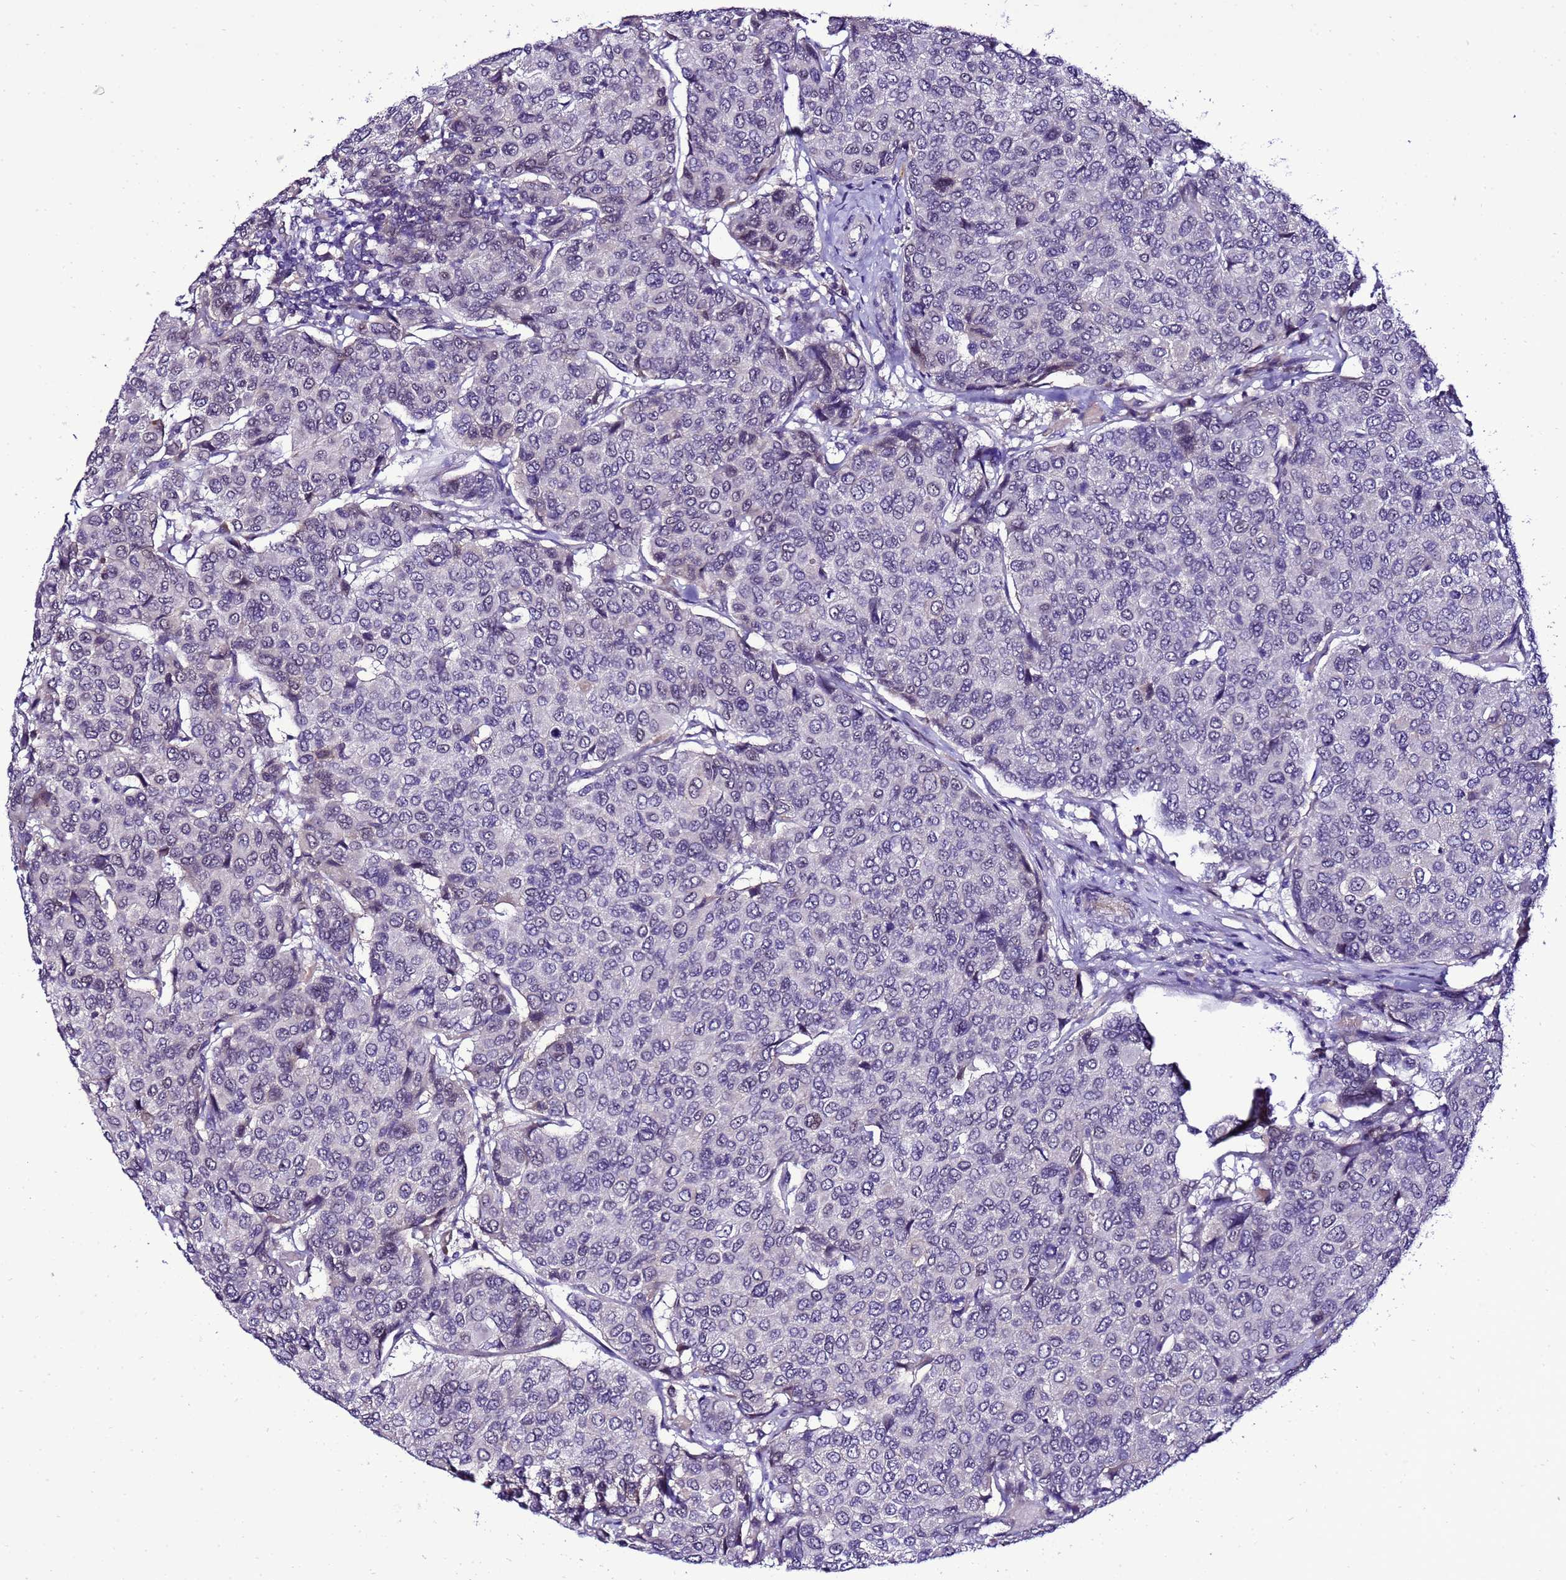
{"staining": {"intensity": "negative", "quantity": "none", "location": "none"}, "tissue": "breast cancer", "cell_type": "Tumor cells", "image_type": "cancer", "snomed": [{"axis": "morphology", "description": "Duct carcinoma"}, {"axis": "topography", "description": "Breast"}], "caption": "Tumor cells are negative for protein expression in human breast cancer (infiltrating ductal carcinoma).", "gene": "C19orf47", "patient": {"sex": "female", "age": 55}}